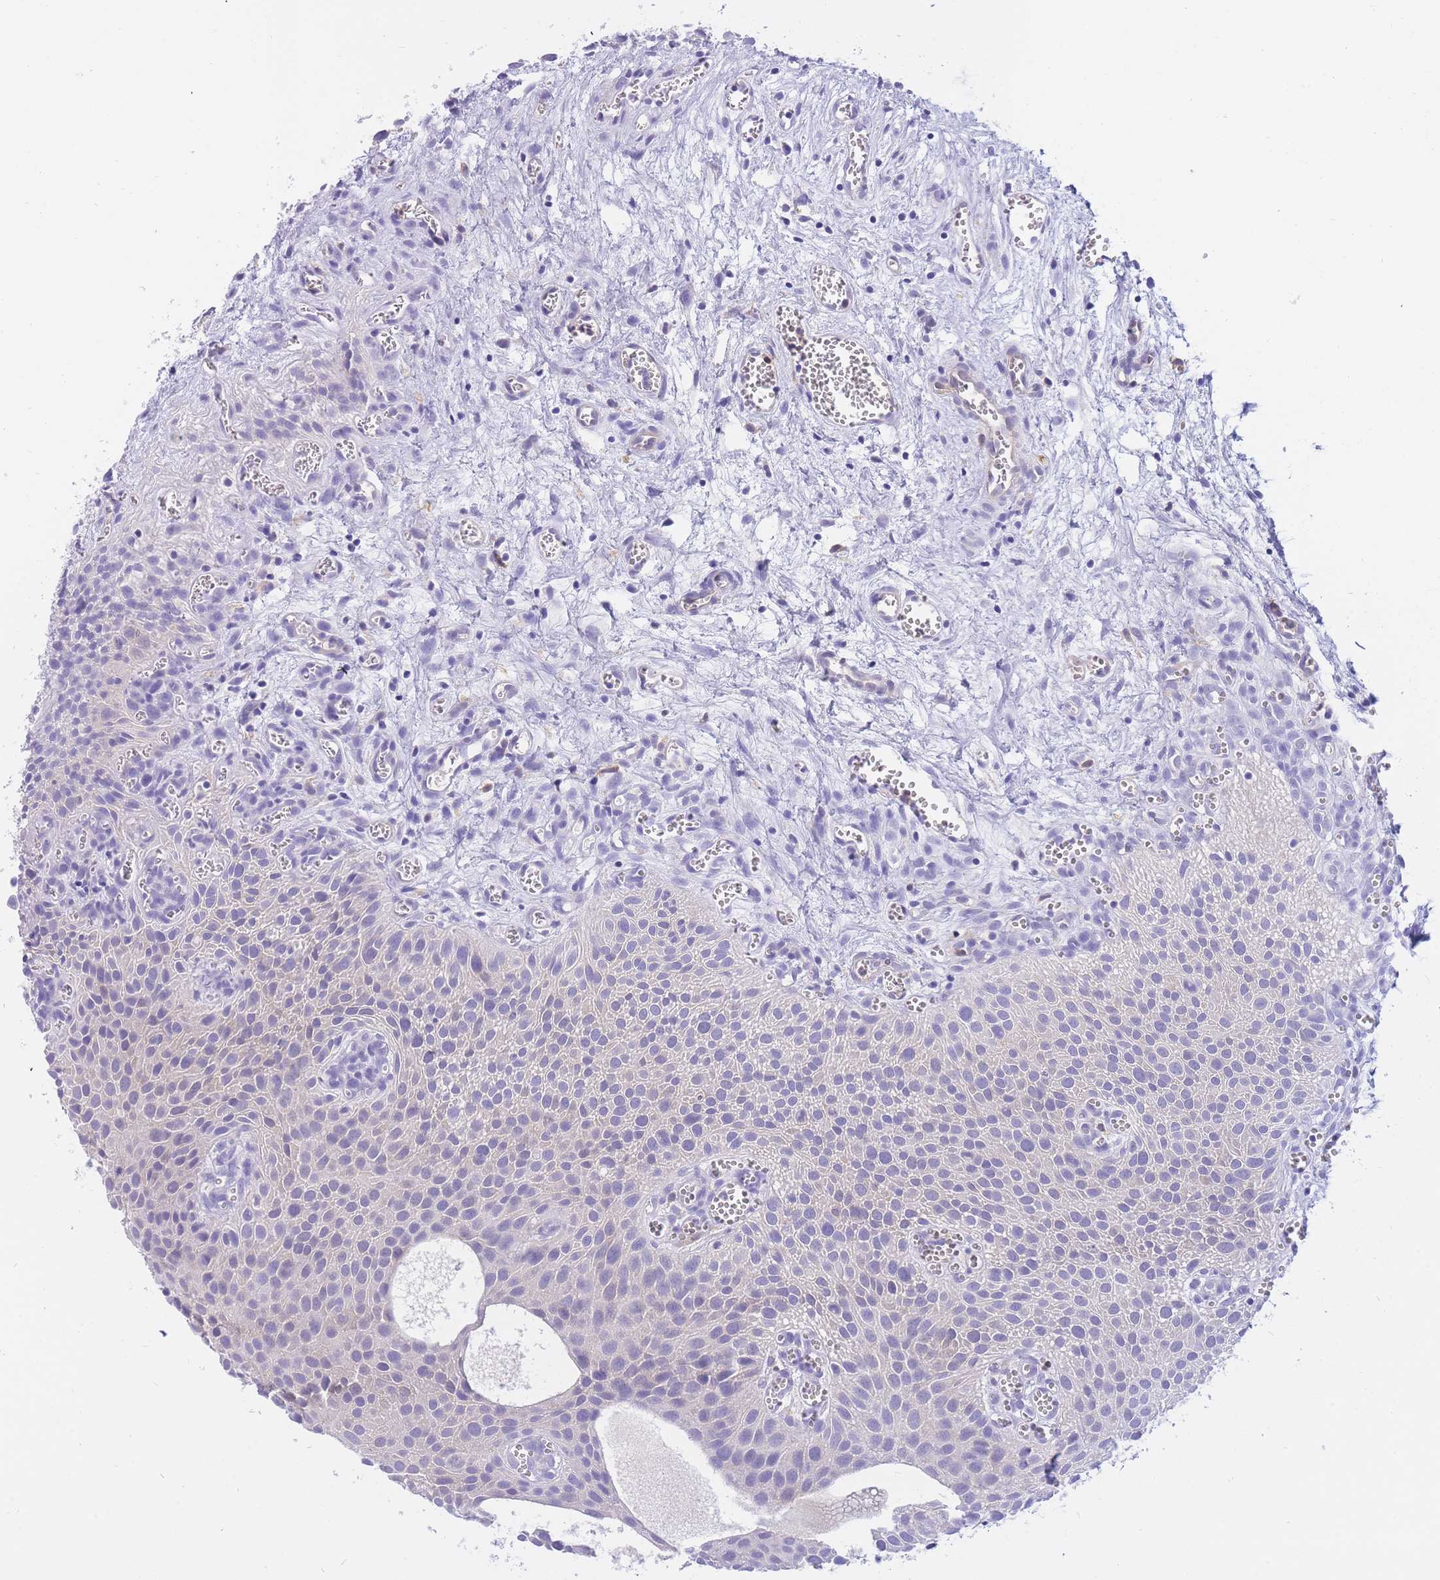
{"staining": {"intensity": "negative", "quantity": "none", "location": "none"}, "tissue": "urothelial cancer", "cell_type": "Tumor cells", "image_type": "cancer", "snomed": [{"axis": "morphology", "description": "Urothelial carcinoma, Low grade"}, {"axis": "topography", "description": "Urinary bladder"}], "caption": "DAB immunohistochemical staining of low-grade urothelial carcinoma exhibits no significant expression in tumor cells.", "gene": "SULT1A1", "patient": {"sex": "male", "age": 88}}